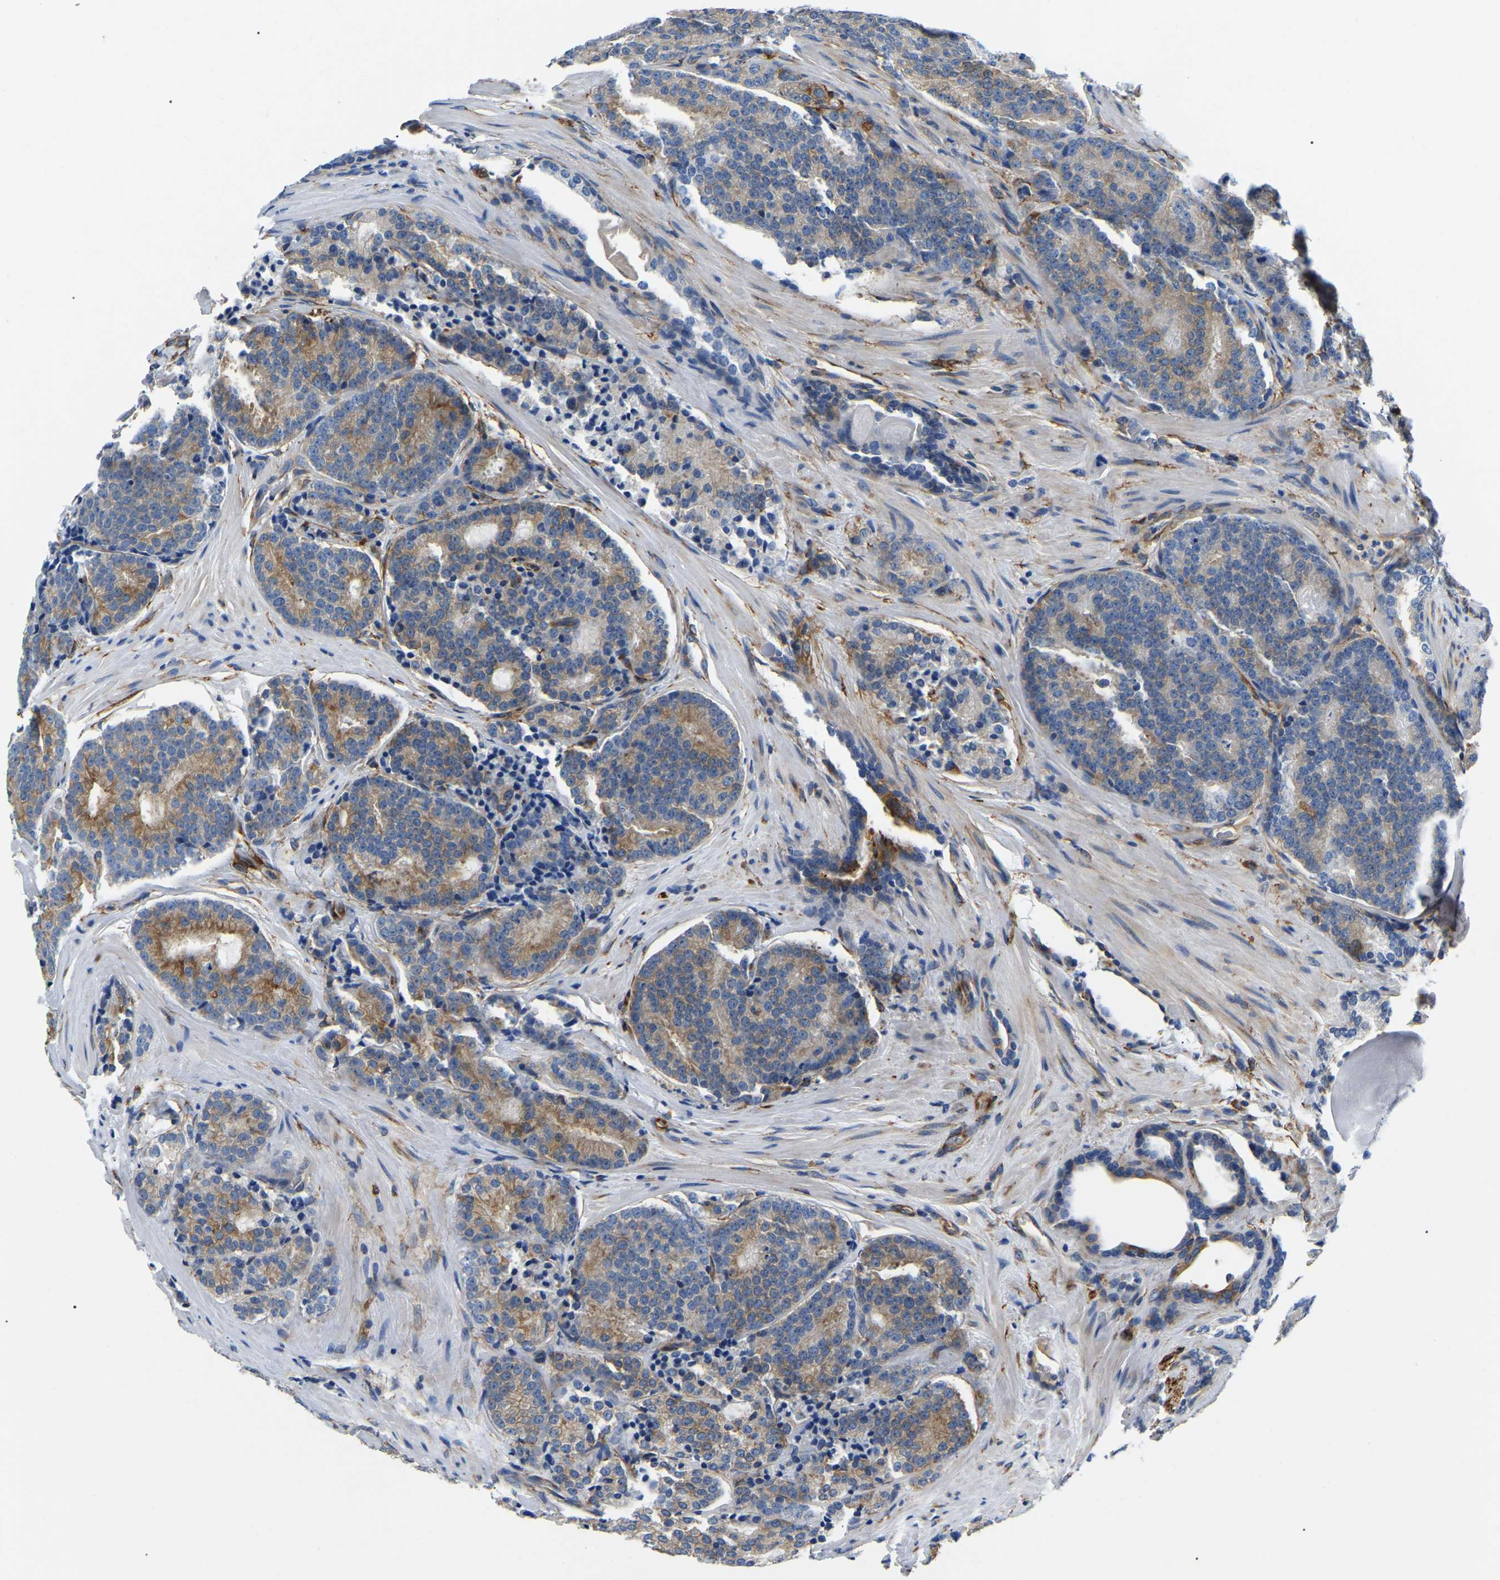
{"staining": {"intensity": "moderate", "quantity": "25%-75%", "location": "cytoplasmic/membranous"}, "tissue": "prostate cancer", "cell_type": "Tumor cells", "image_type": "cancer", "snomed": [{"axis": "morphology", "description": "Adenocarcinoma, High grade"}, {"axis": "topography", "description": "Prostate"}], "caption": "This is an image of IHC staining of prostate cancer (adenocarcinoma (high-grade)), which shows moderate staining in the cytoplasmic/membranous of tumor cells.", "gene": "DUSP8", "patient": {"sex": "male", "age": 61}}